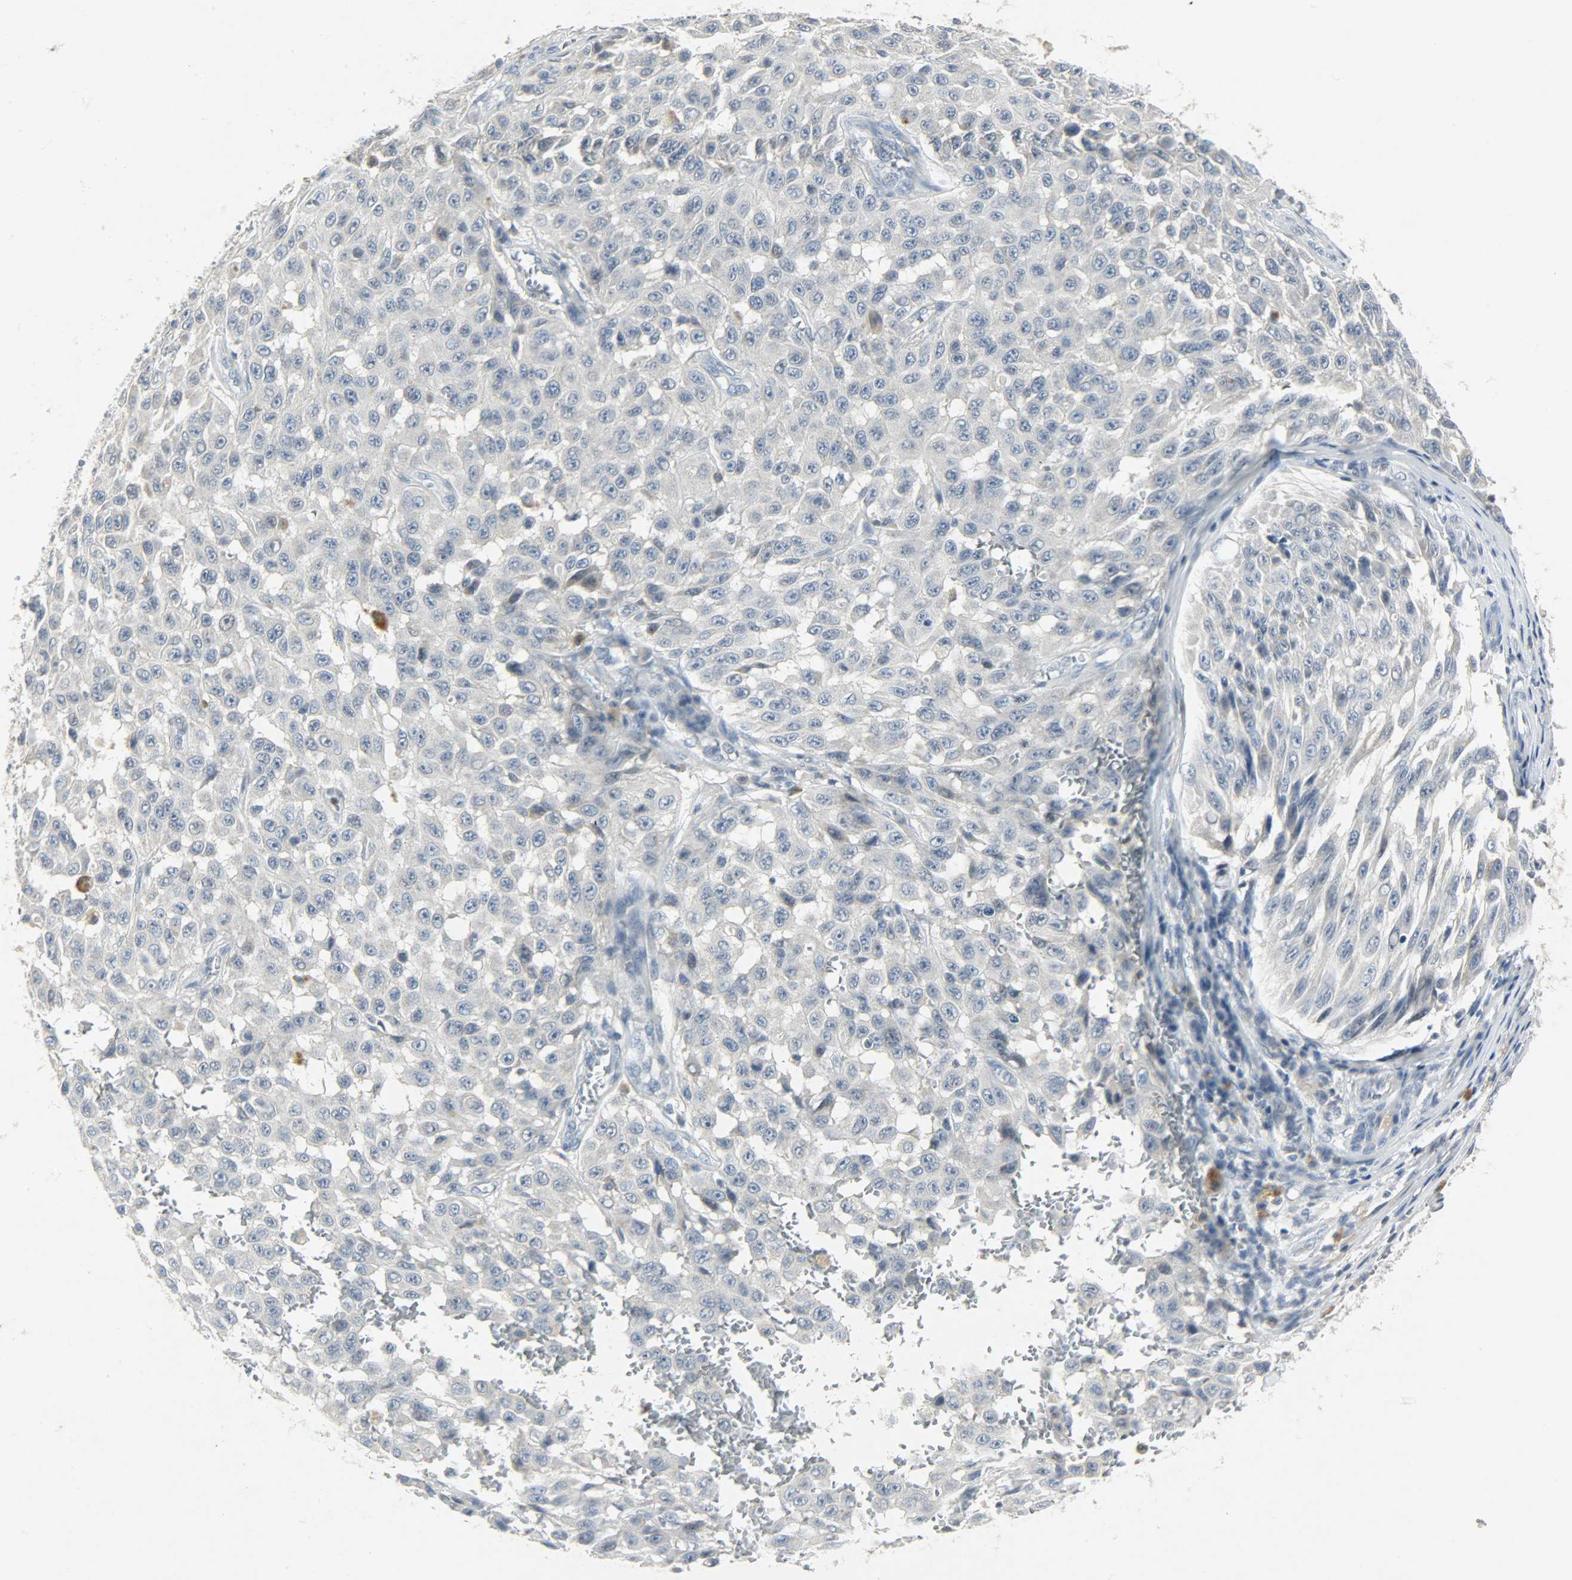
{"staining": {"intensity": "negative", "quantity": "none", "location": "none"}, "tissue": "melanoma", "cell_type": "Tumor cells", "image_type": "cancer", "snomed": [{"axis": "morphology", "description": "Malignant melanoma, NOS"}, {"axis": "topography", "description": "Skin"}], "caption": "This is an immunohistochemistry histopathology image of malignant melanoma. There is no staining in tumor cells.", "gene": "CAMK4", "patient": {"sex": "male", "age": 30}}